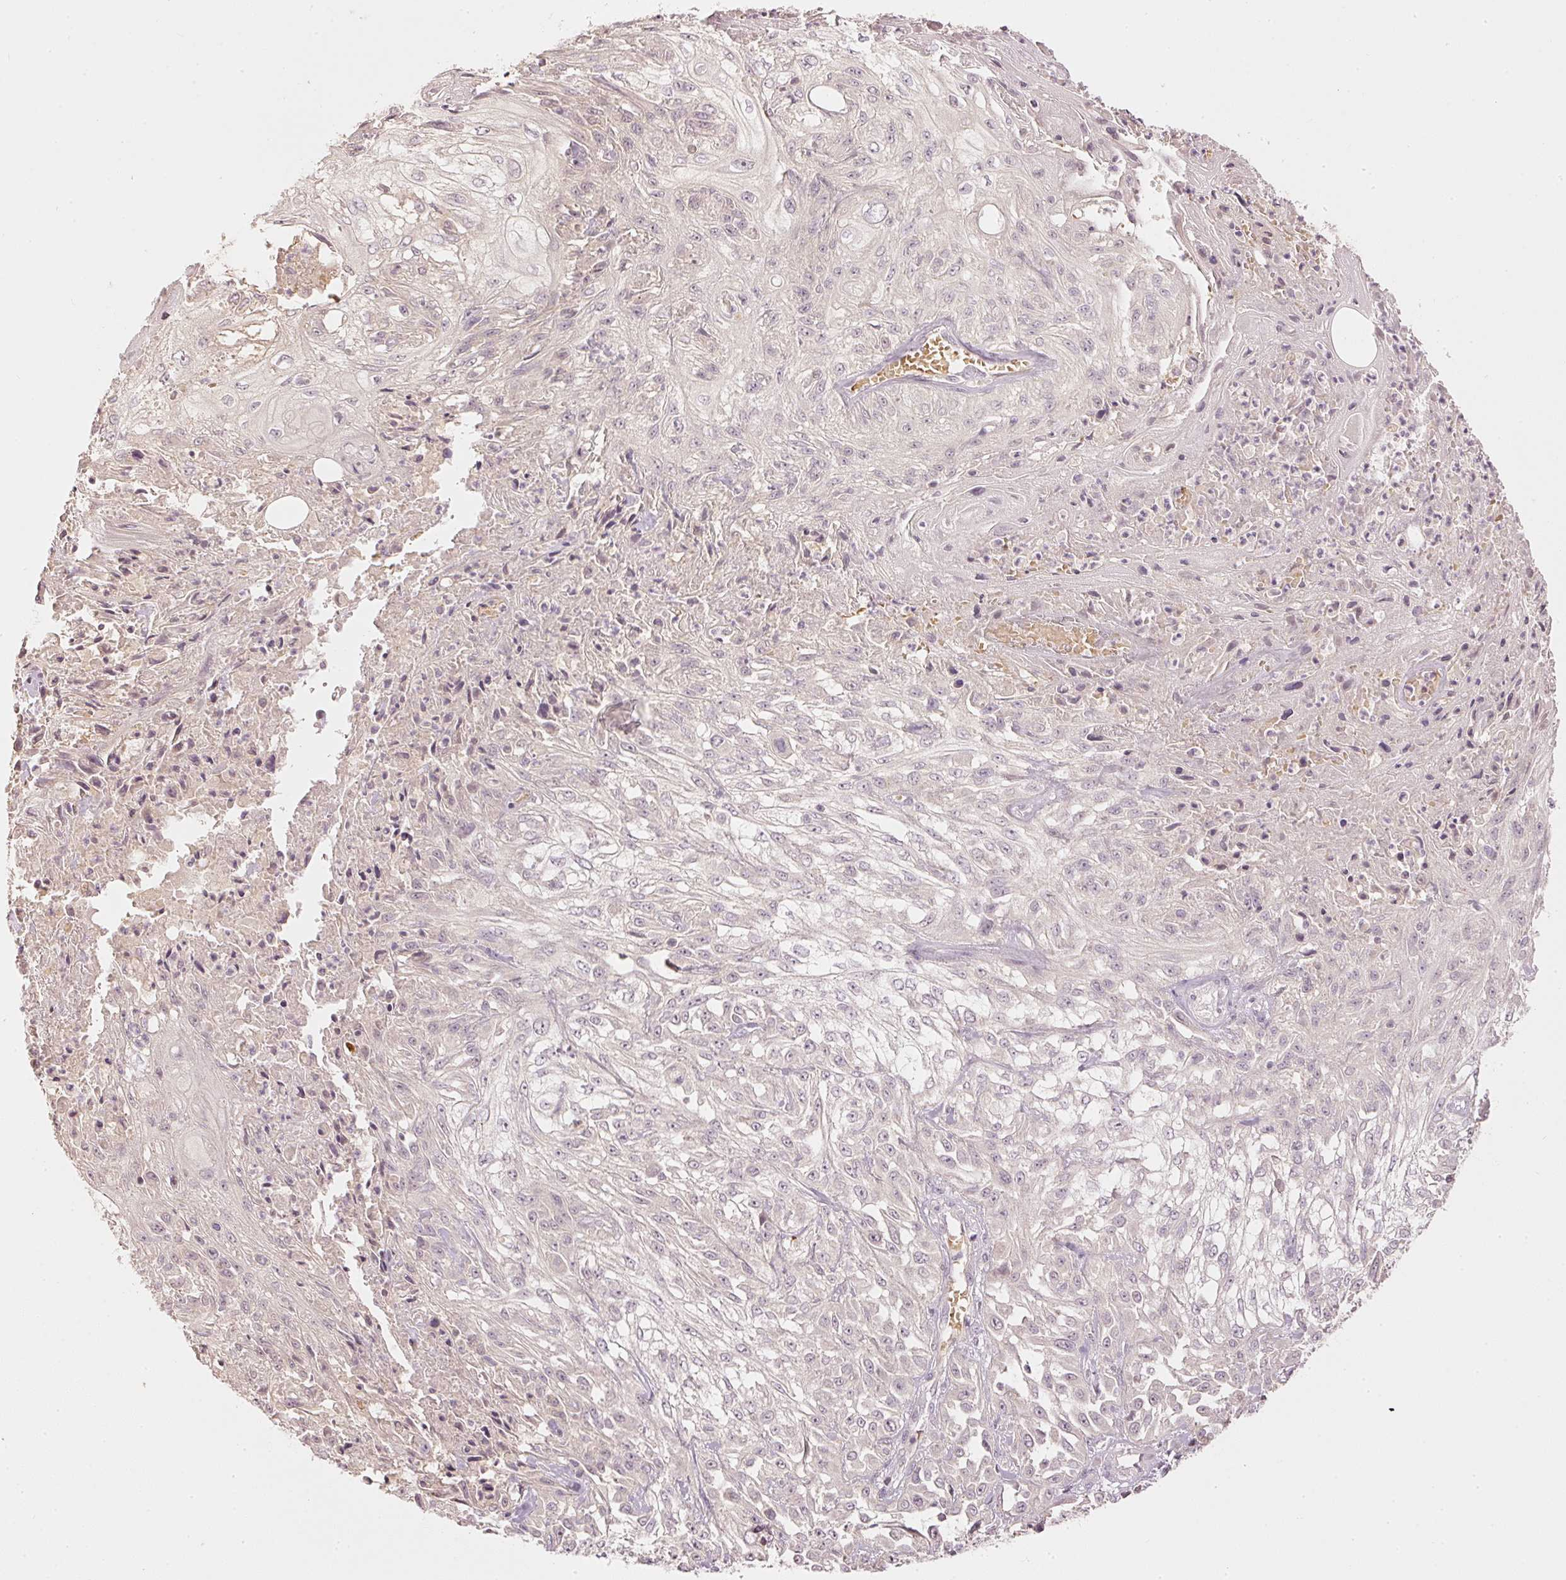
{"staining": {"intensity": "negative", "quantity": "none", "location": "none"}, "tissue": "skin cancer", "cell_type": "Tumor cells", "image_type": "cancer", "snomed": [{"axis": "morphology", "description": "Squamous cell carcinoma, NOS"}, {"axis": "morphology", "description": "Squamous cell carcinoma, metastatic, NOS"}, {"axis": "topography", "description": "Skin"}, {"axis": "topography", "description": "Lymph node"}], "caption": "Tumor cells are negative for protein expression in human skin cancer.", "gene": "GZMA", "patient": {"sex": "male", "age": 75}}